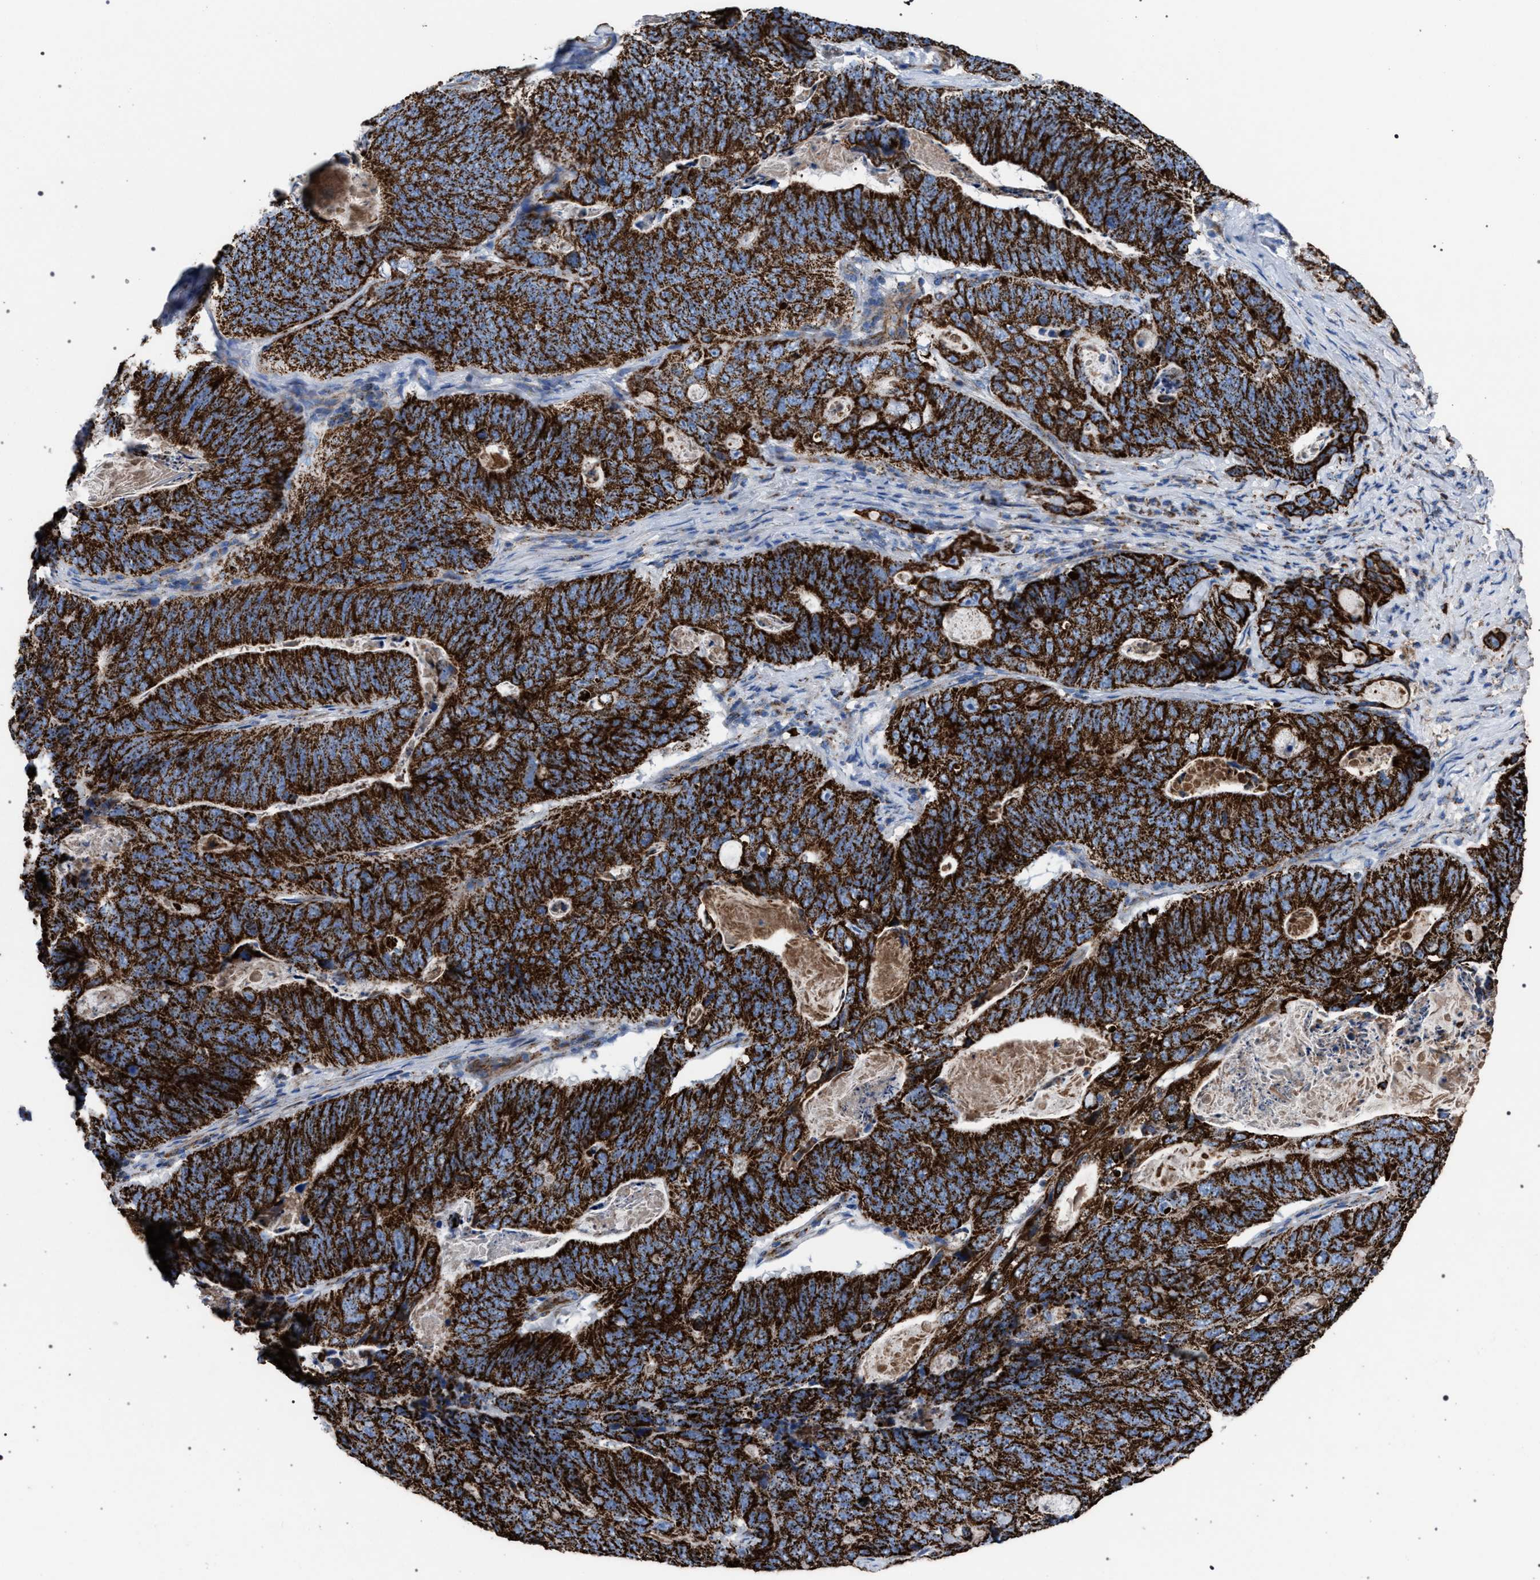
{"staining": {"intensity": "strong", "quantity": ">75%", "location": "cytoplasmic/membranous"}, "tissue": "stomach cancer", "cell_type": "Tumor cells", "image_type": "cancer", "snomed": [{"axis": "morphology", "description": "Normal tissue, NOS"}, {"axis": "morphology", "description": "Adenocarcinoma, NOS"}, {"axis": "topography", "description": "Stomach"}], "caption": "DAB immunohistochemical staining of stomach adenocarcinoma reveals strong cytoplasmic/membranous protein positivity in approximately >75% of tumor cells.", "gene": "VPS13A", "patient": {"sex": "female", "age": 89}}